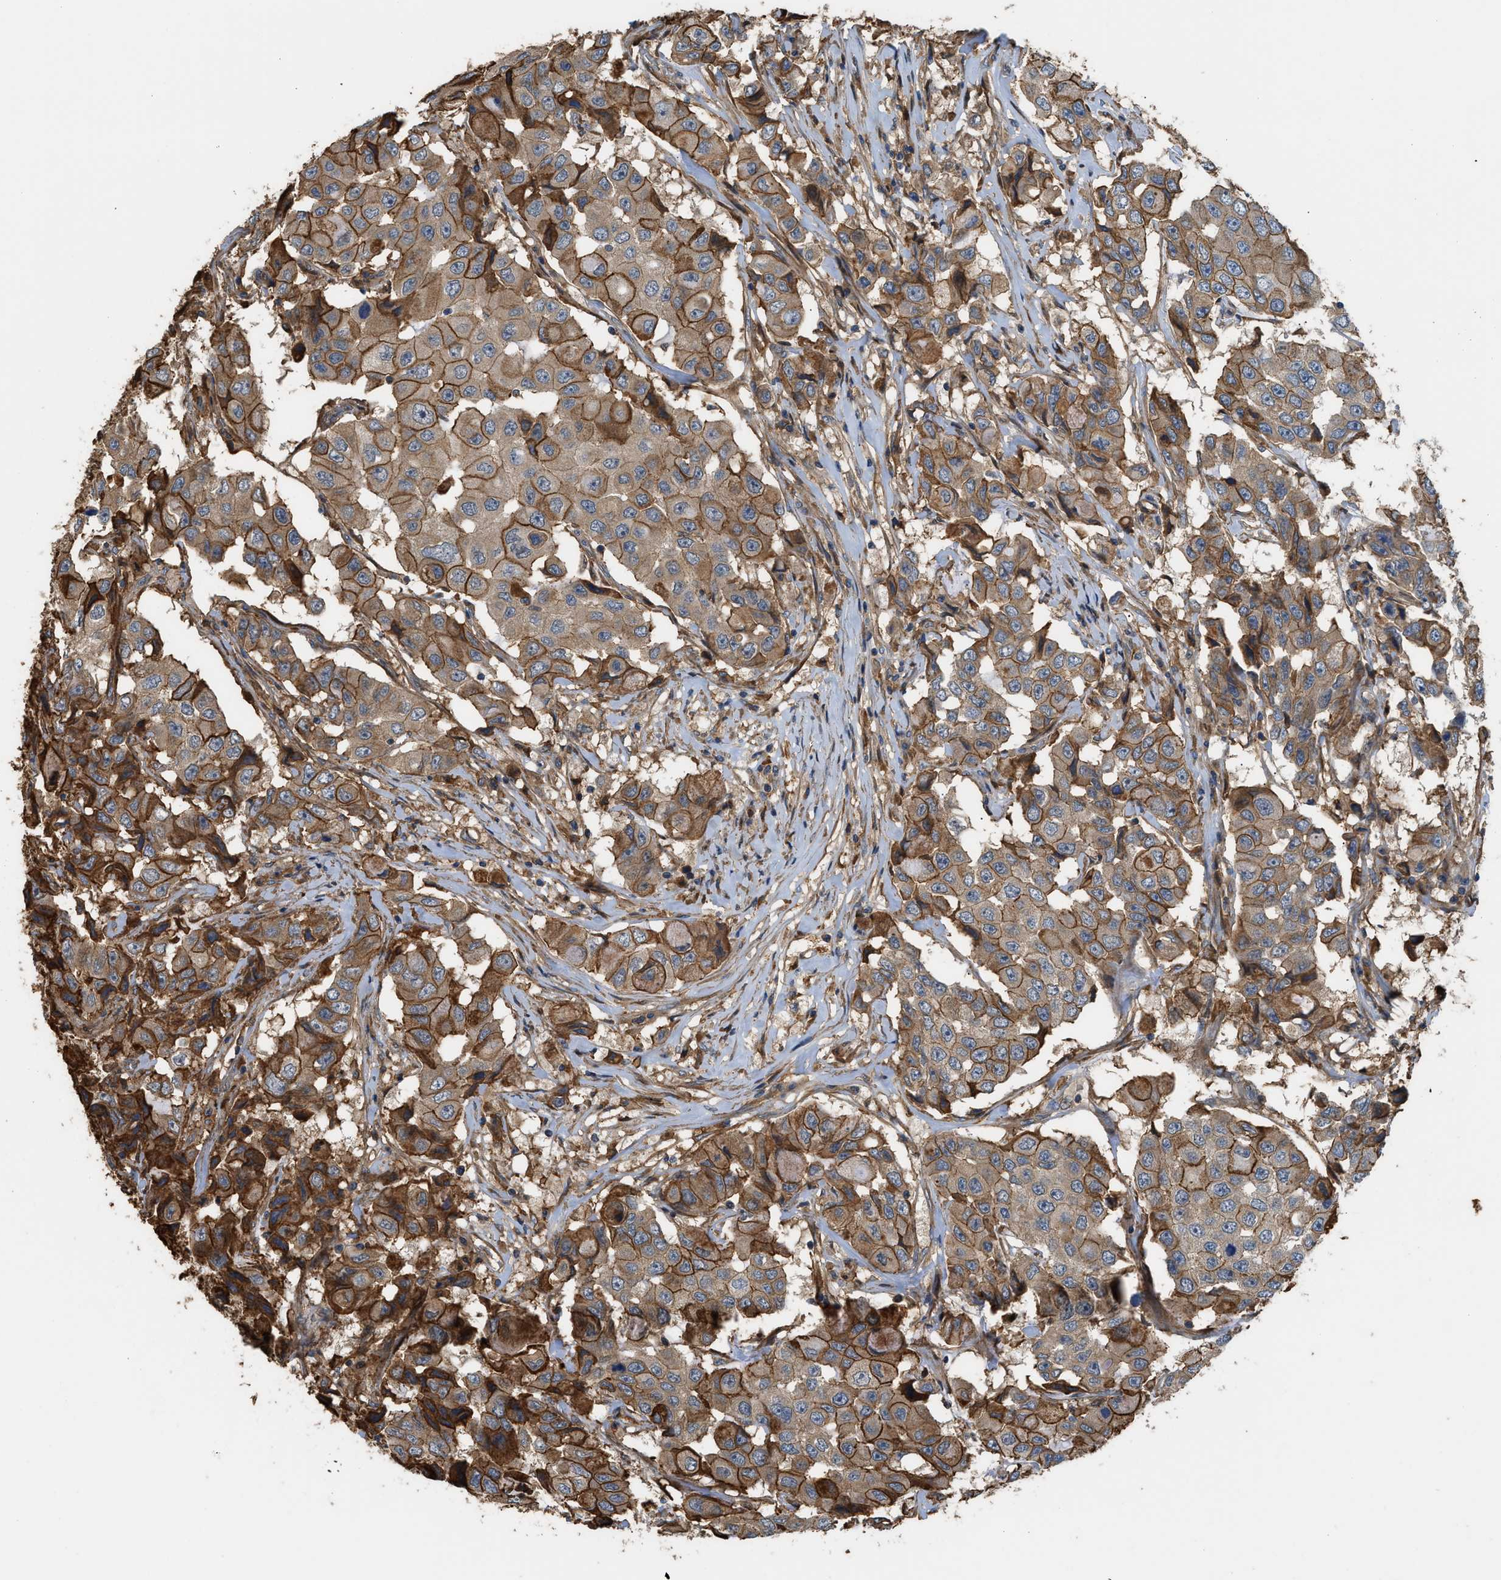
{"staining": {"intensity": "strong", "quantity": ">75%", "location": "cytoplasmic/membranous"}, "tissue": "breast cancer", "cell_type": "Tumor cells", "image_type": "cancer", "snomed": [{"axis": "morphology", "description": "Duct carcinoma"}, {"axis": "topography", "description": "Breast"}], "caption": "An image of human breast cancer stained for a protein shows strong cytoplasmic/membranous brown staining in tumor cells.", "gene": "DDHD2", "patient": {"sex": "female", "age": 27}}